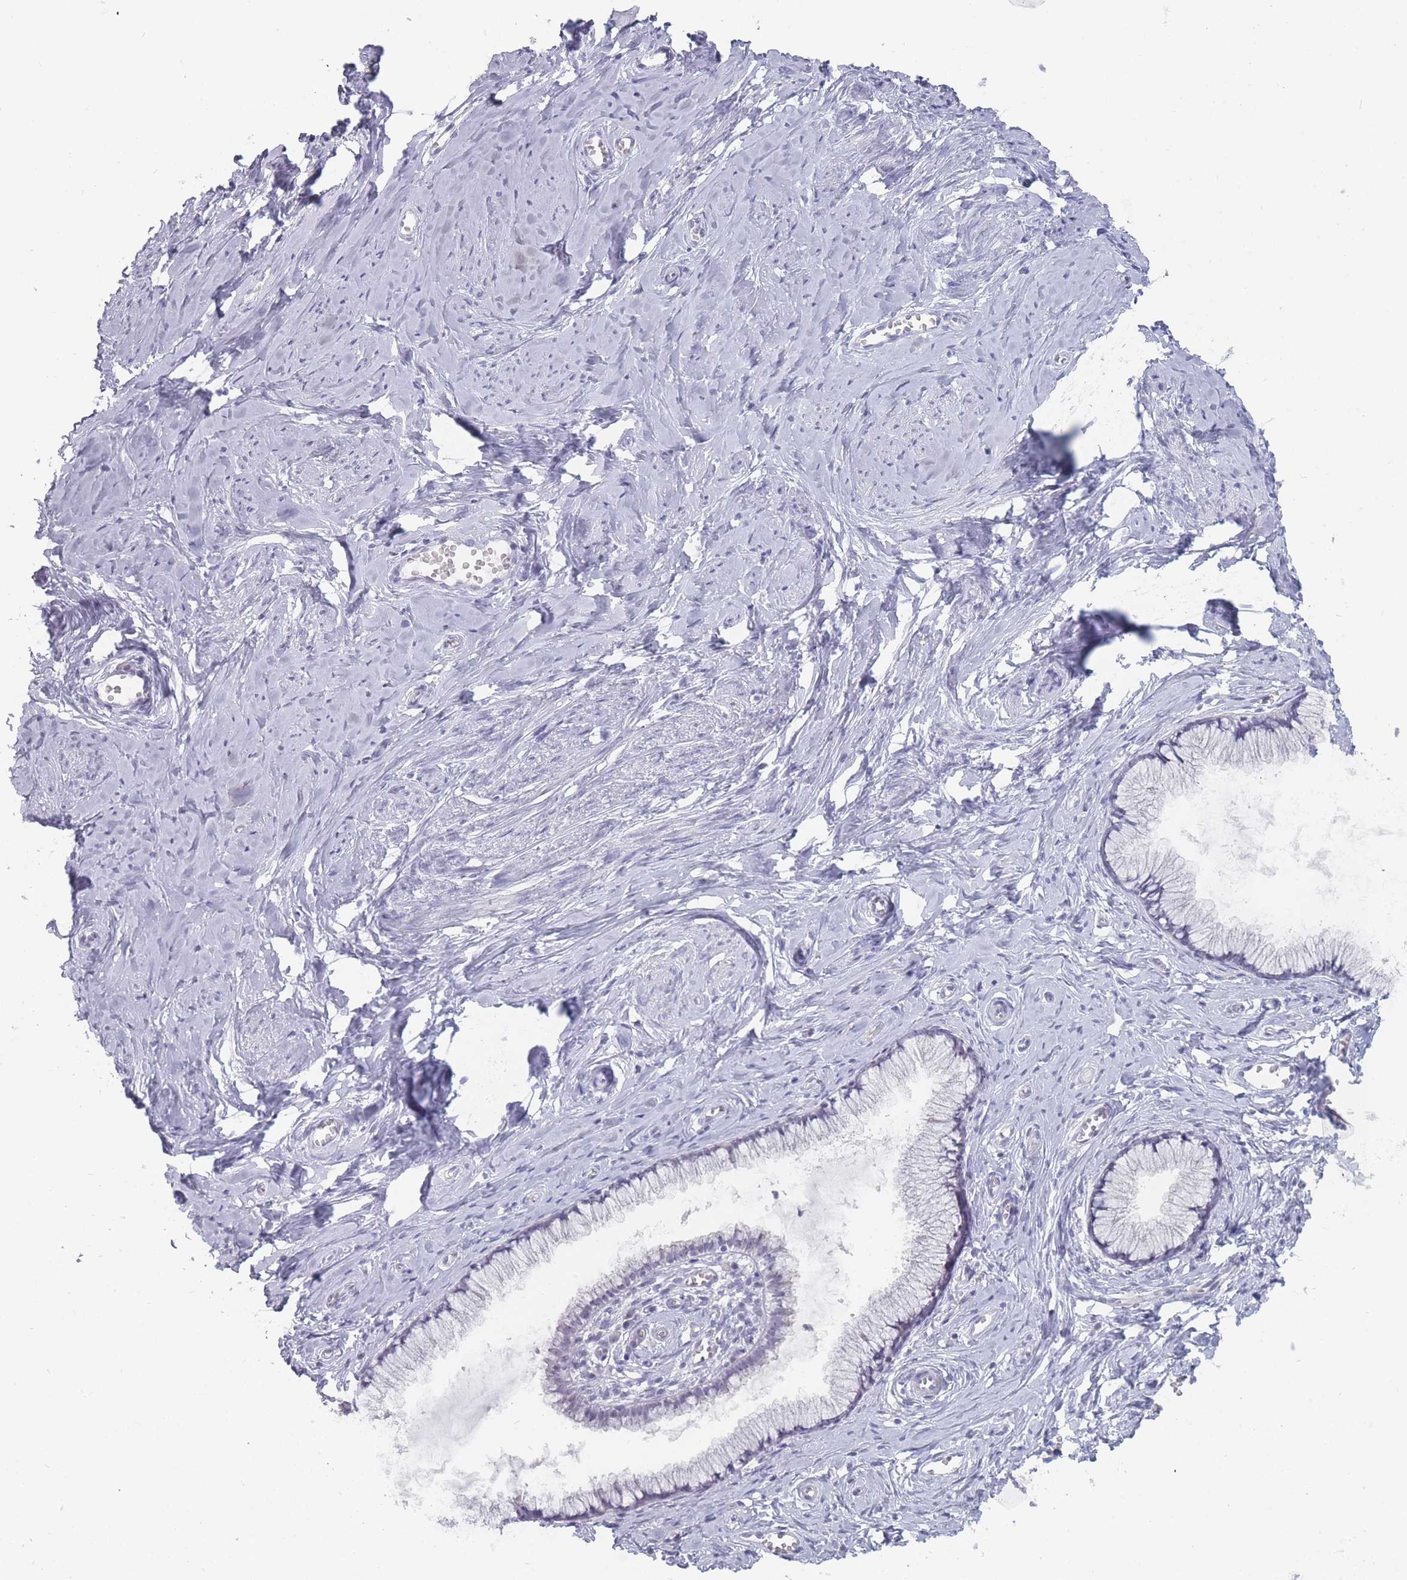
{"staining": {"intensity": "negative", "quantity": "none", "location": "none"}, "tissue": "cervix", "cell_type": "Glandular cells", "image_type": "normal", "snomed": [{"axis": "morphology", "description": "Normal tissue, NOS"}, {"axis": "topography", "description": "Cervix"}], "caption": "A photomicrograph of cervix stained for a protein reveals no brown staining in glandular cells. Brightfield microscopy of immunohistochemistry stained with DAB (3,3'-diaminobenzidine) (brown) and hematoxylin (blue), captured at high magnification.", "gene": "ROS1", "patient": {"sex": "female", "age": 40}}